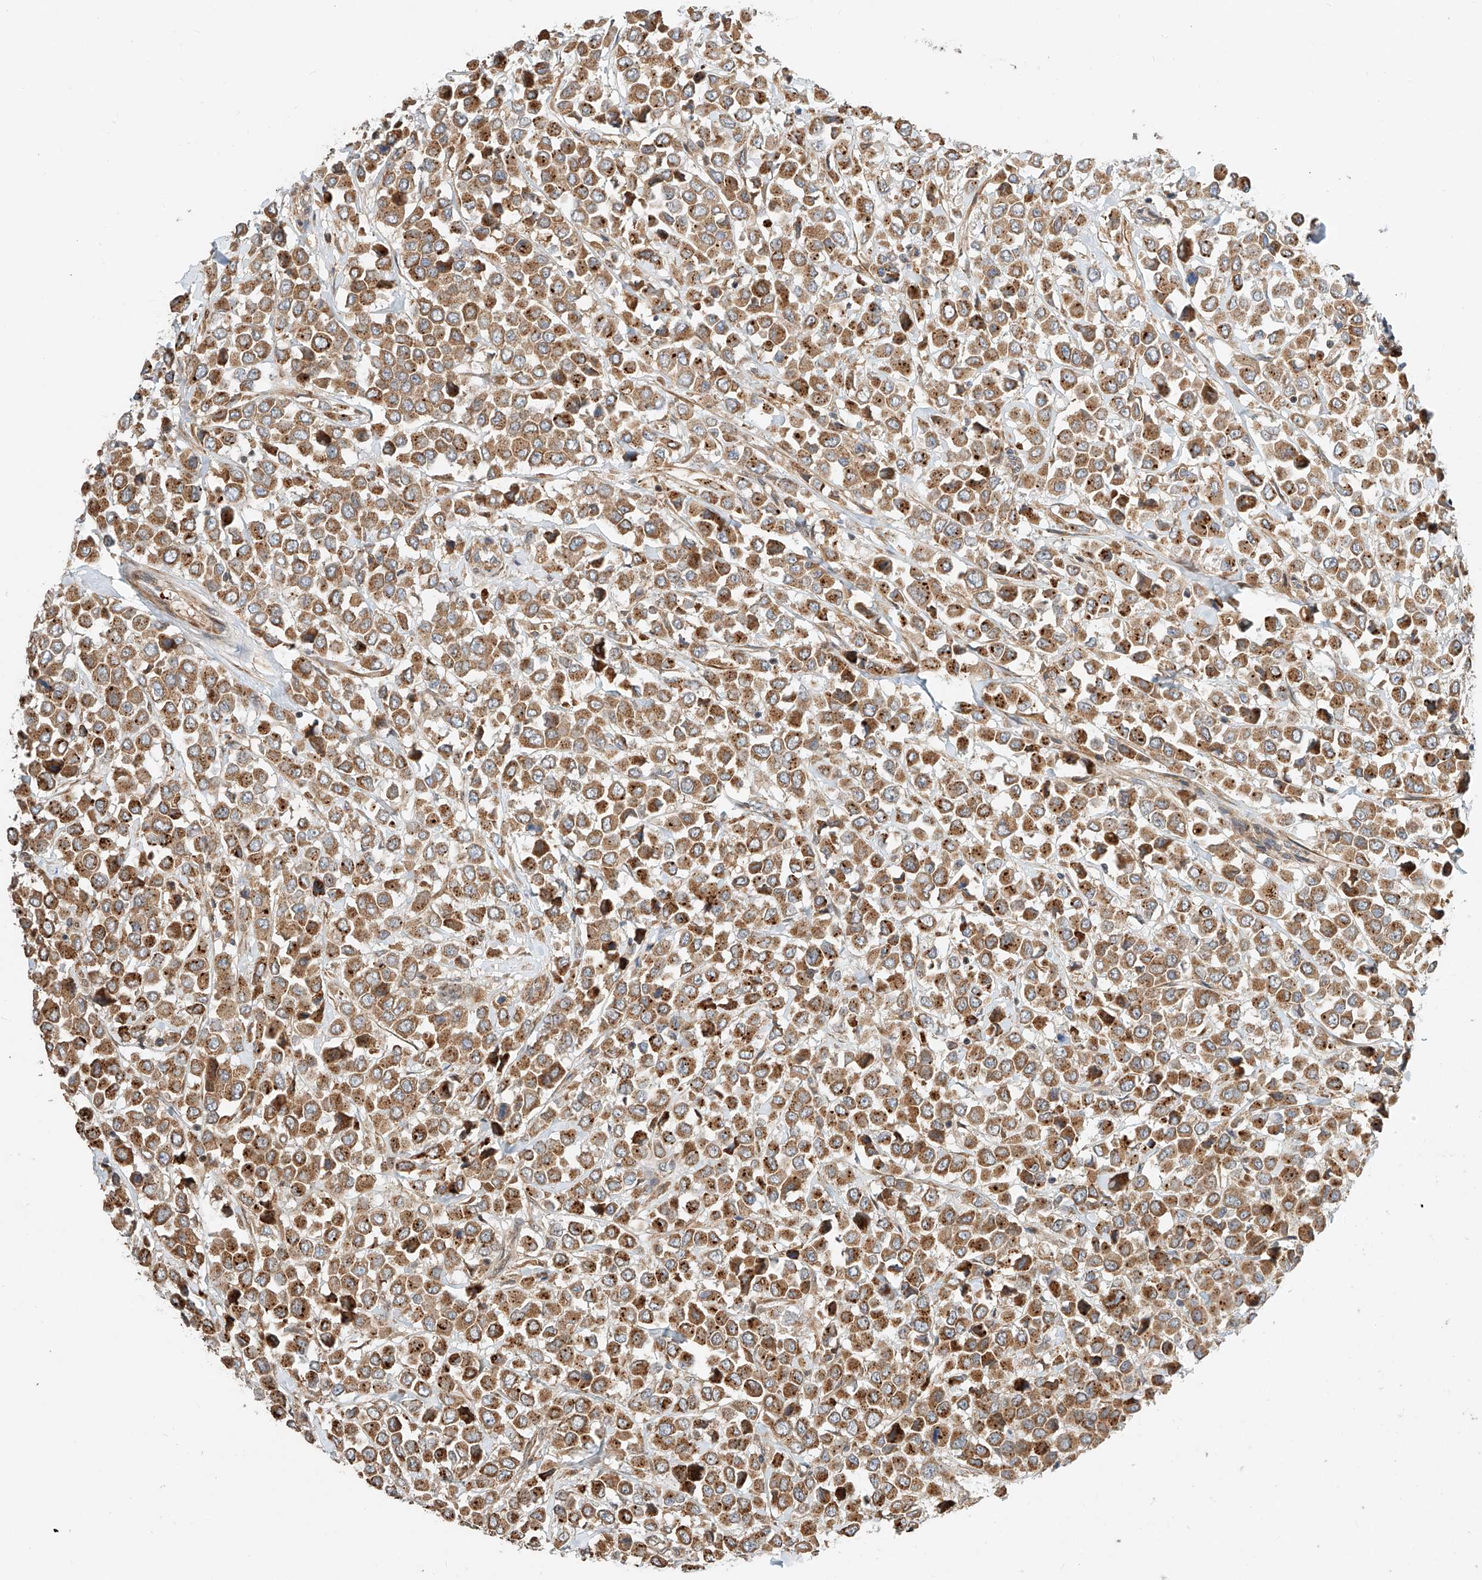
{"staining": {"intensity": "strong", "quantity": ">75%", "location": "cytoplasmic/membranous"}, "tissue": "breast cancer", "cell_type": "Tumor cells", "image_type": "cancer", "snomed": [{"axis": "morphology", "description": "Duct carcinoma"}, {"axis": "topography", "description": "Breast"}], "caption": "Breast cancer (invasive ductal carcinoma) was stained to show a protein in brown. There is high levels of strong cytoplasmic/membranous positivity in approximately >75% of tumor cells. The protein of interest is stained brown, and the nuclei are stained in blue (DAB (3,3'-diaminobenzidine) IHC with brightfield microscopy, high magnification).", "gene": "CPAMD8", "patient": {"sex": "female", "age": 61}}